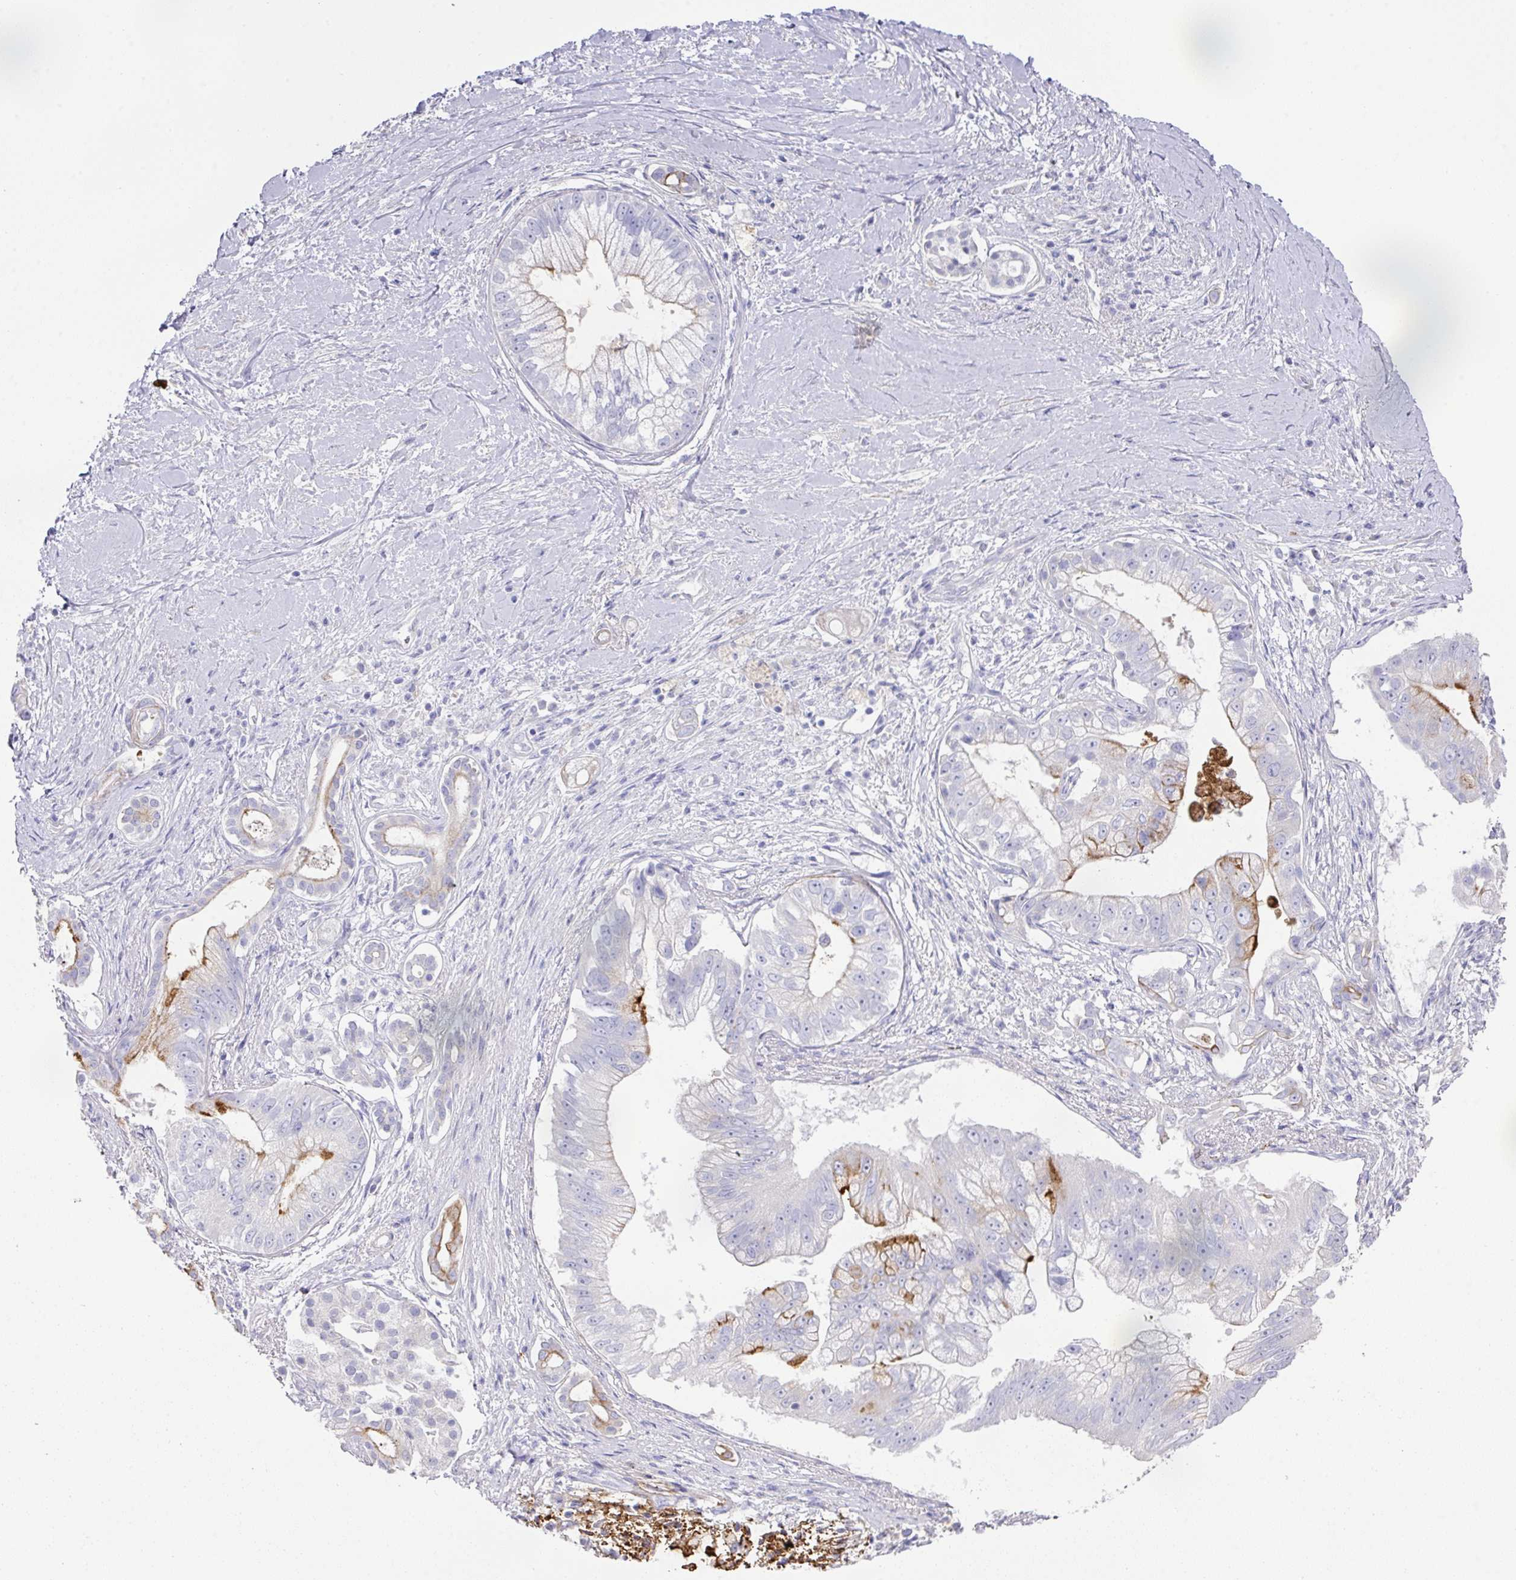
{"staining": {"intensity": "strong", "quantity": "<25%", "location": "cytoplasmic/membranous"}, "tissue": "pancreatic cancer", "cell_type": "Tumor cells", "image_type": "cancer", "snomed": [{"axis": "morphology", "description": "Adenocarcinoma, NOS"}, {"axis": "topography", "description": "Pancreas"}], "caption": "Protein staining exhibits strong cytoplasmic/membranous positivity in approximately <25% of tumor cells in pancreatic adenocarcinoma. The staining was performed using DAB, with brown indicating positive protein expression. Nuclei are stained blue with hematoxylin.", "gene": "TARM1", "patient": {"sex": "male", "age": 70}}